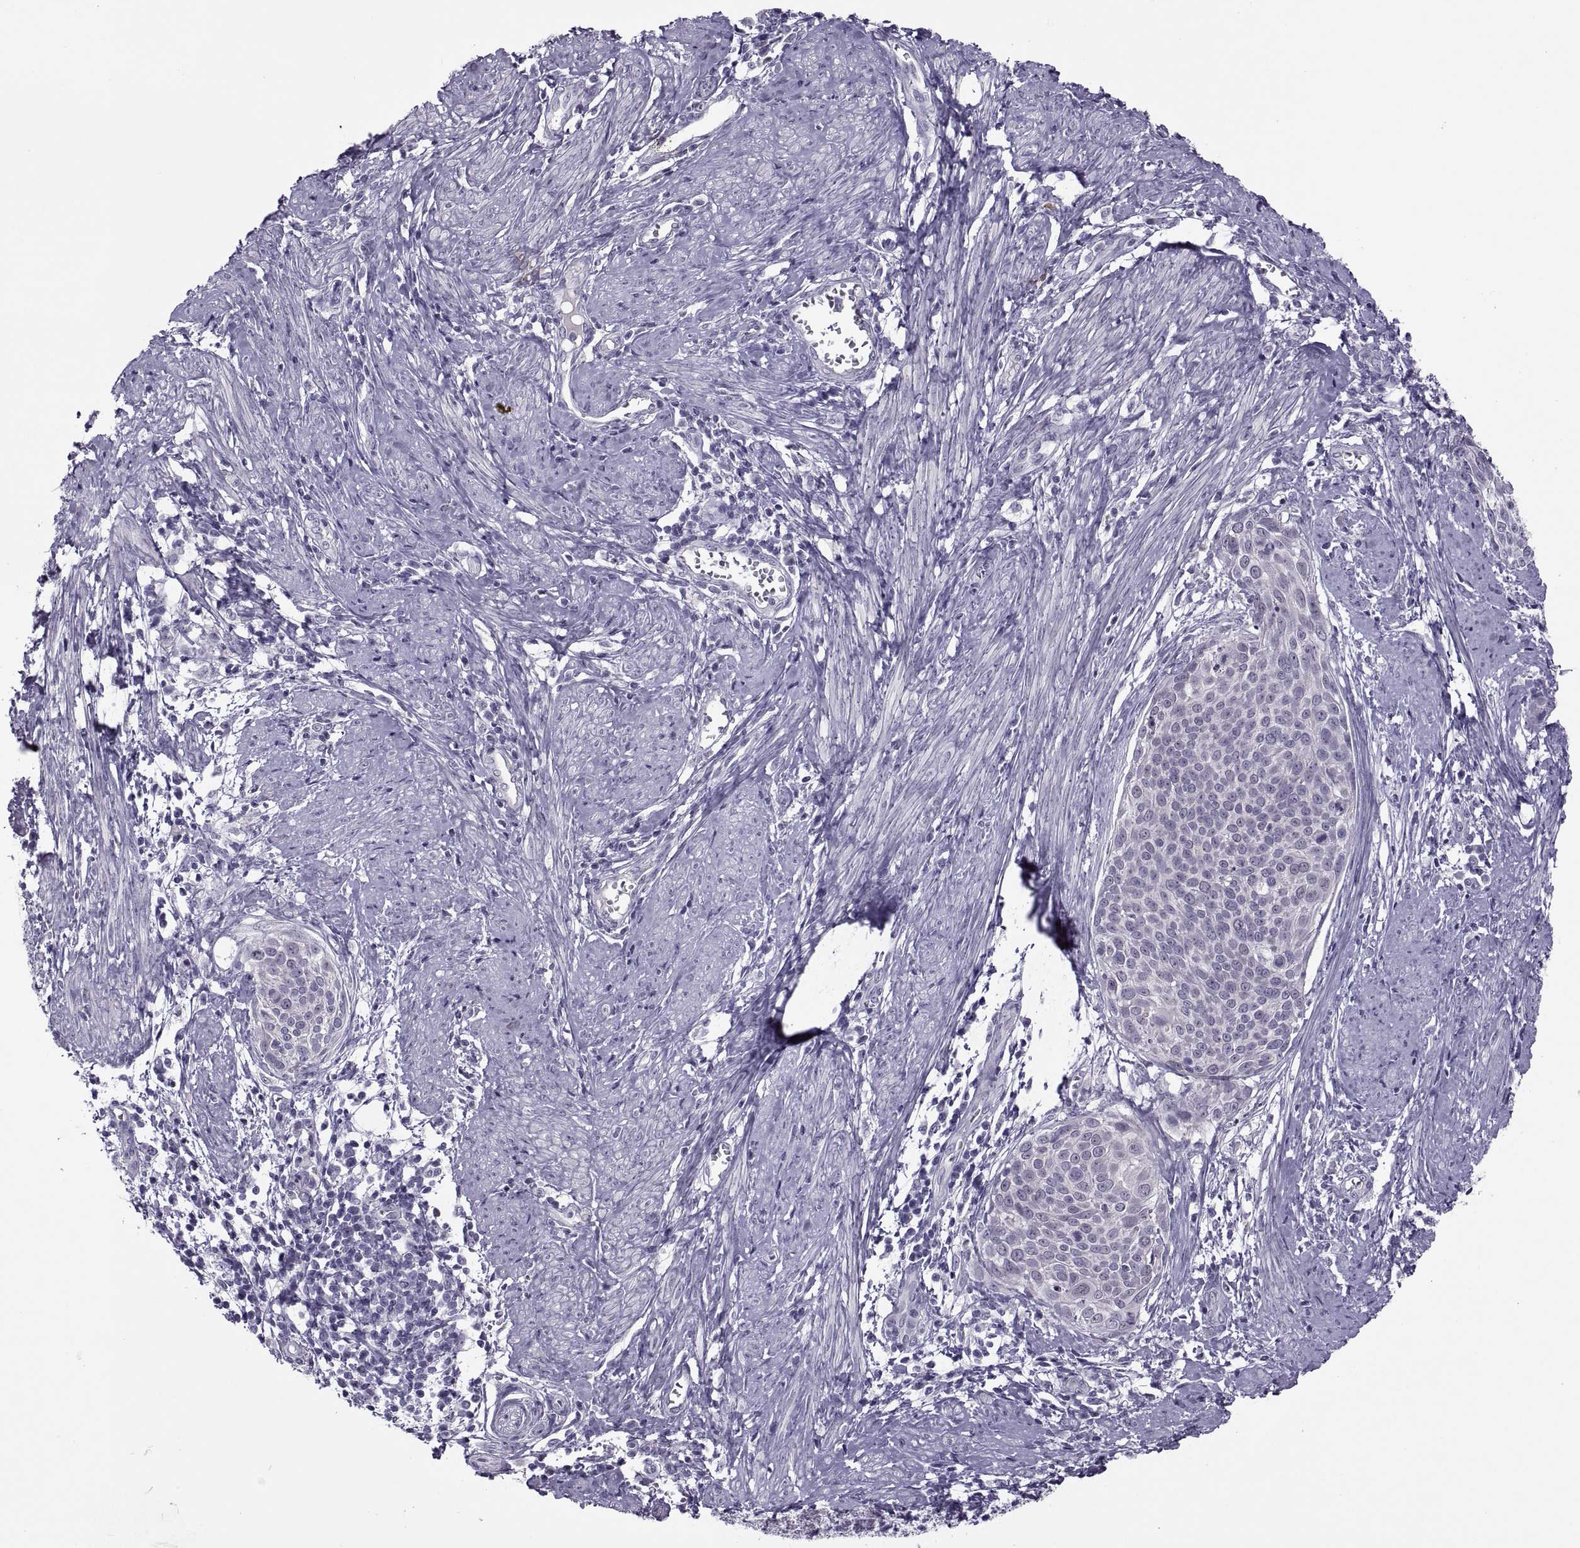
{"staining": {"intensity": "negative", "quantity": "none", "location": "none"}, "tissue": "cervical cancer", "cell_type": "Tumor cells", "image_type": "cancer", "snomed": [{"axis": "morphology", "description": "Squamous cell carcinoma, NOS"}, {"axis": "topography", "description": "Cervix"}], "caption": "A micrograph of cervical cancer stained for a protein shows no brown staining in tumor cells.", "gene": "MAGEB1", "patient": {"sex": "female", "age": 39}}